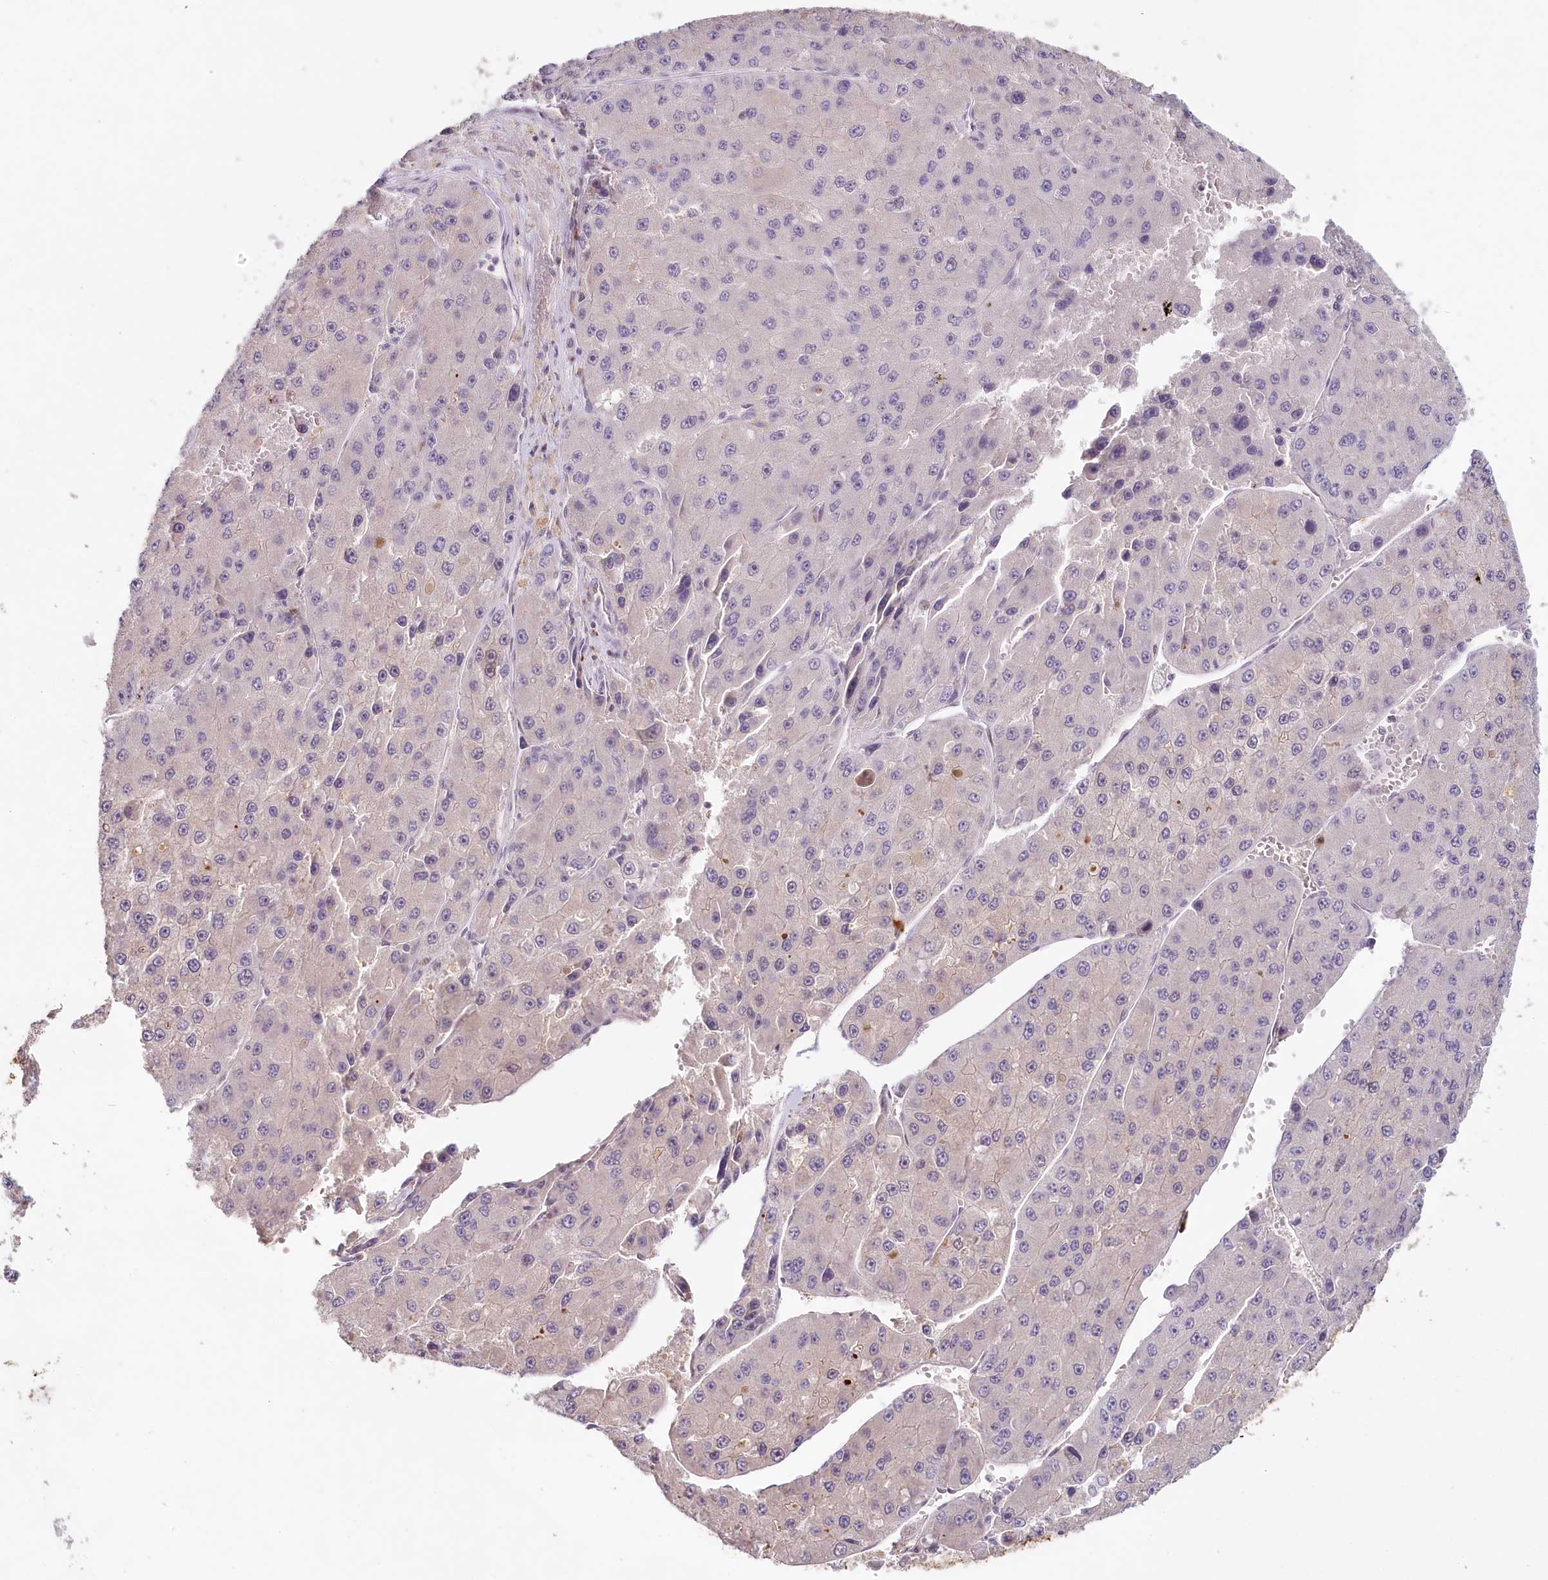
{"staining": {"intensity": "negative", "quantity": "none", "location": "none"}, "tissue": "liver cancer", "cell_type": "Tumor cells", "image_type": "cancer", "snomed": [{"axis": "morphology", "description": "Carcinoma, Hepatocellular, NOS"}, {"axis": "topography", "description": "Liver"}], "caption": "The immunohistochemistry (IHC) image has no significant positivity in tumor cells of liver hepatocellular carcinoma tissue.", "gene": "HPD", "patient": {"sex": "female", "age": 73}}